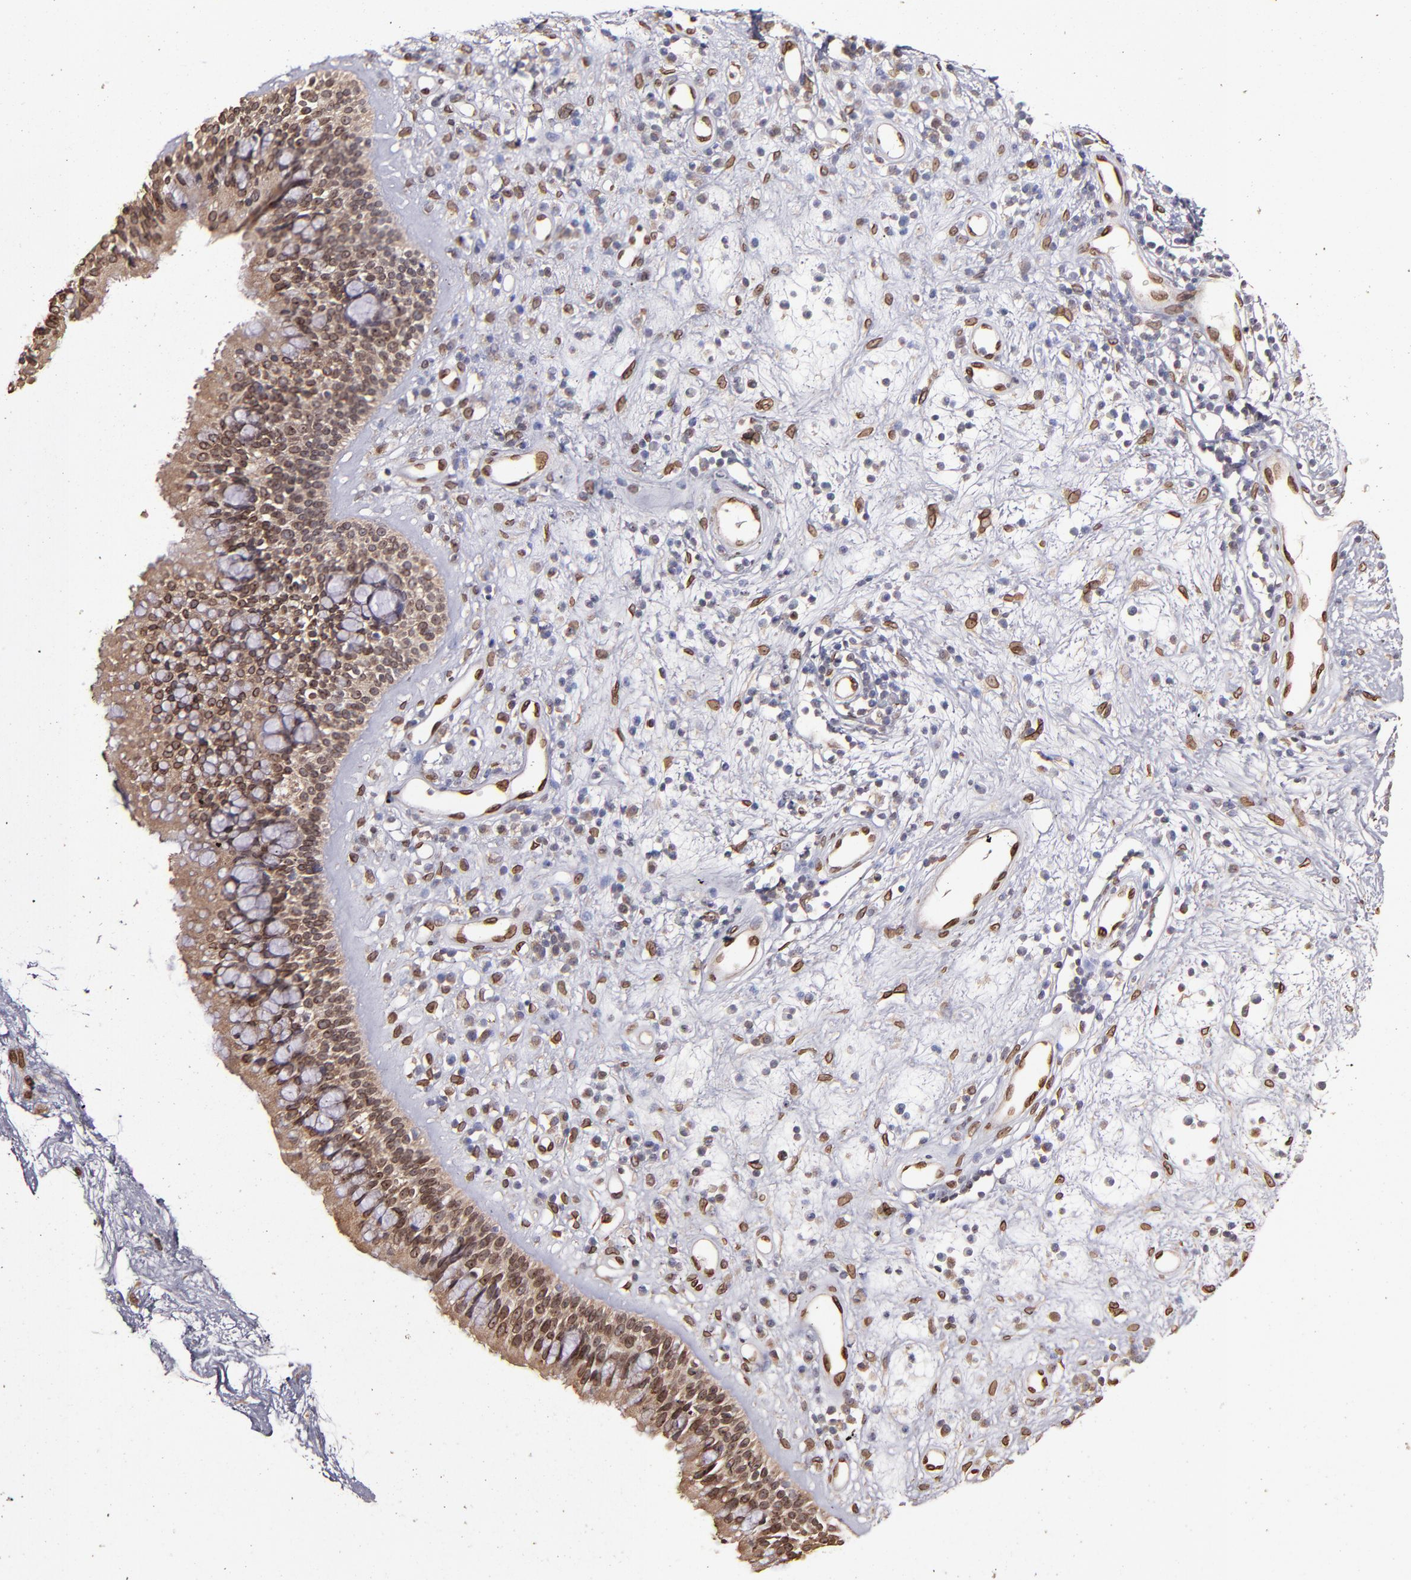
{"staining": {"intensity": "moderate", "quantity": ">75%", "location": "cytoplasmic/membranous,nuclear"}, "tissue": "nasopharynx", "cell_type": "Respiratory epithelial cells", "image_type": "normal", "snomed": [{"axis": "morphology", "description": "Normal tissue, NOS"}, {"axis": "morphology", "description": "Inflammation, NOS"}, {"axis": "topography", "description": "Nasopharynx"}], "caption": "The immunohistochemical stain labels moderate cytoplasmic/membranous,nuclear positivity in respiratory epithelial cells of unremarkable nasopharynx.", "gene": "PUM3", "patient": {"sex": "male", "age": 48}}